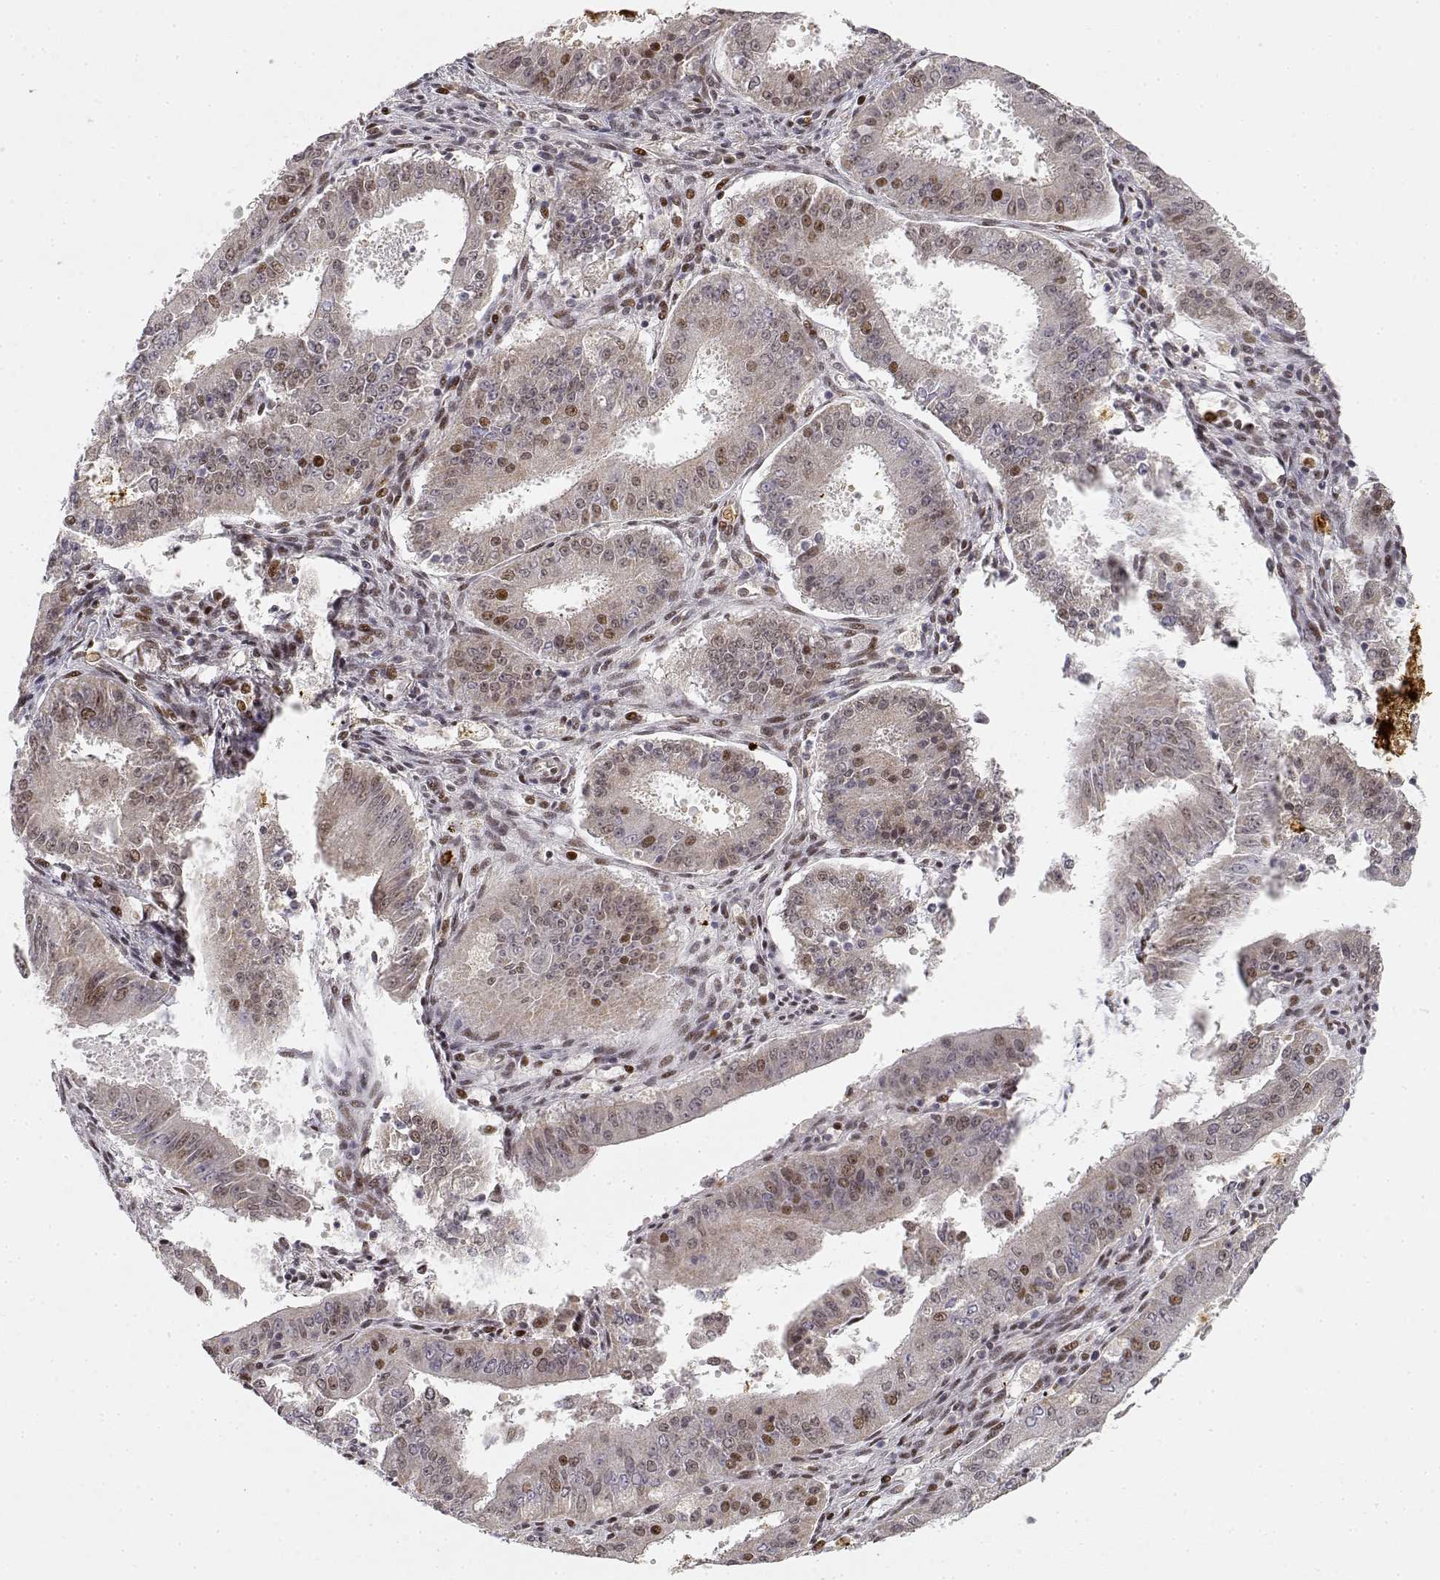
{"staining": {"intensity": "moderate", "quantity": "<25%", "location": "nuclear"}, "tissue": "ovarian cancer", "cell_type": "Tumor cells", "image_type": "cancer", "snomed": [{"axis": "morphology", "description": "Carcinoma, endometroid"}, {"axis": "topography", "description": "Ovary"}], "caption": "This micrograph shows IHC staining of human endometroid carcinoma (ovarian), with low moderate nuclear expression in approximately <25% of tumor cells.", "gene": "RSF1", "patient": {"sex": "female", "age": 42}}